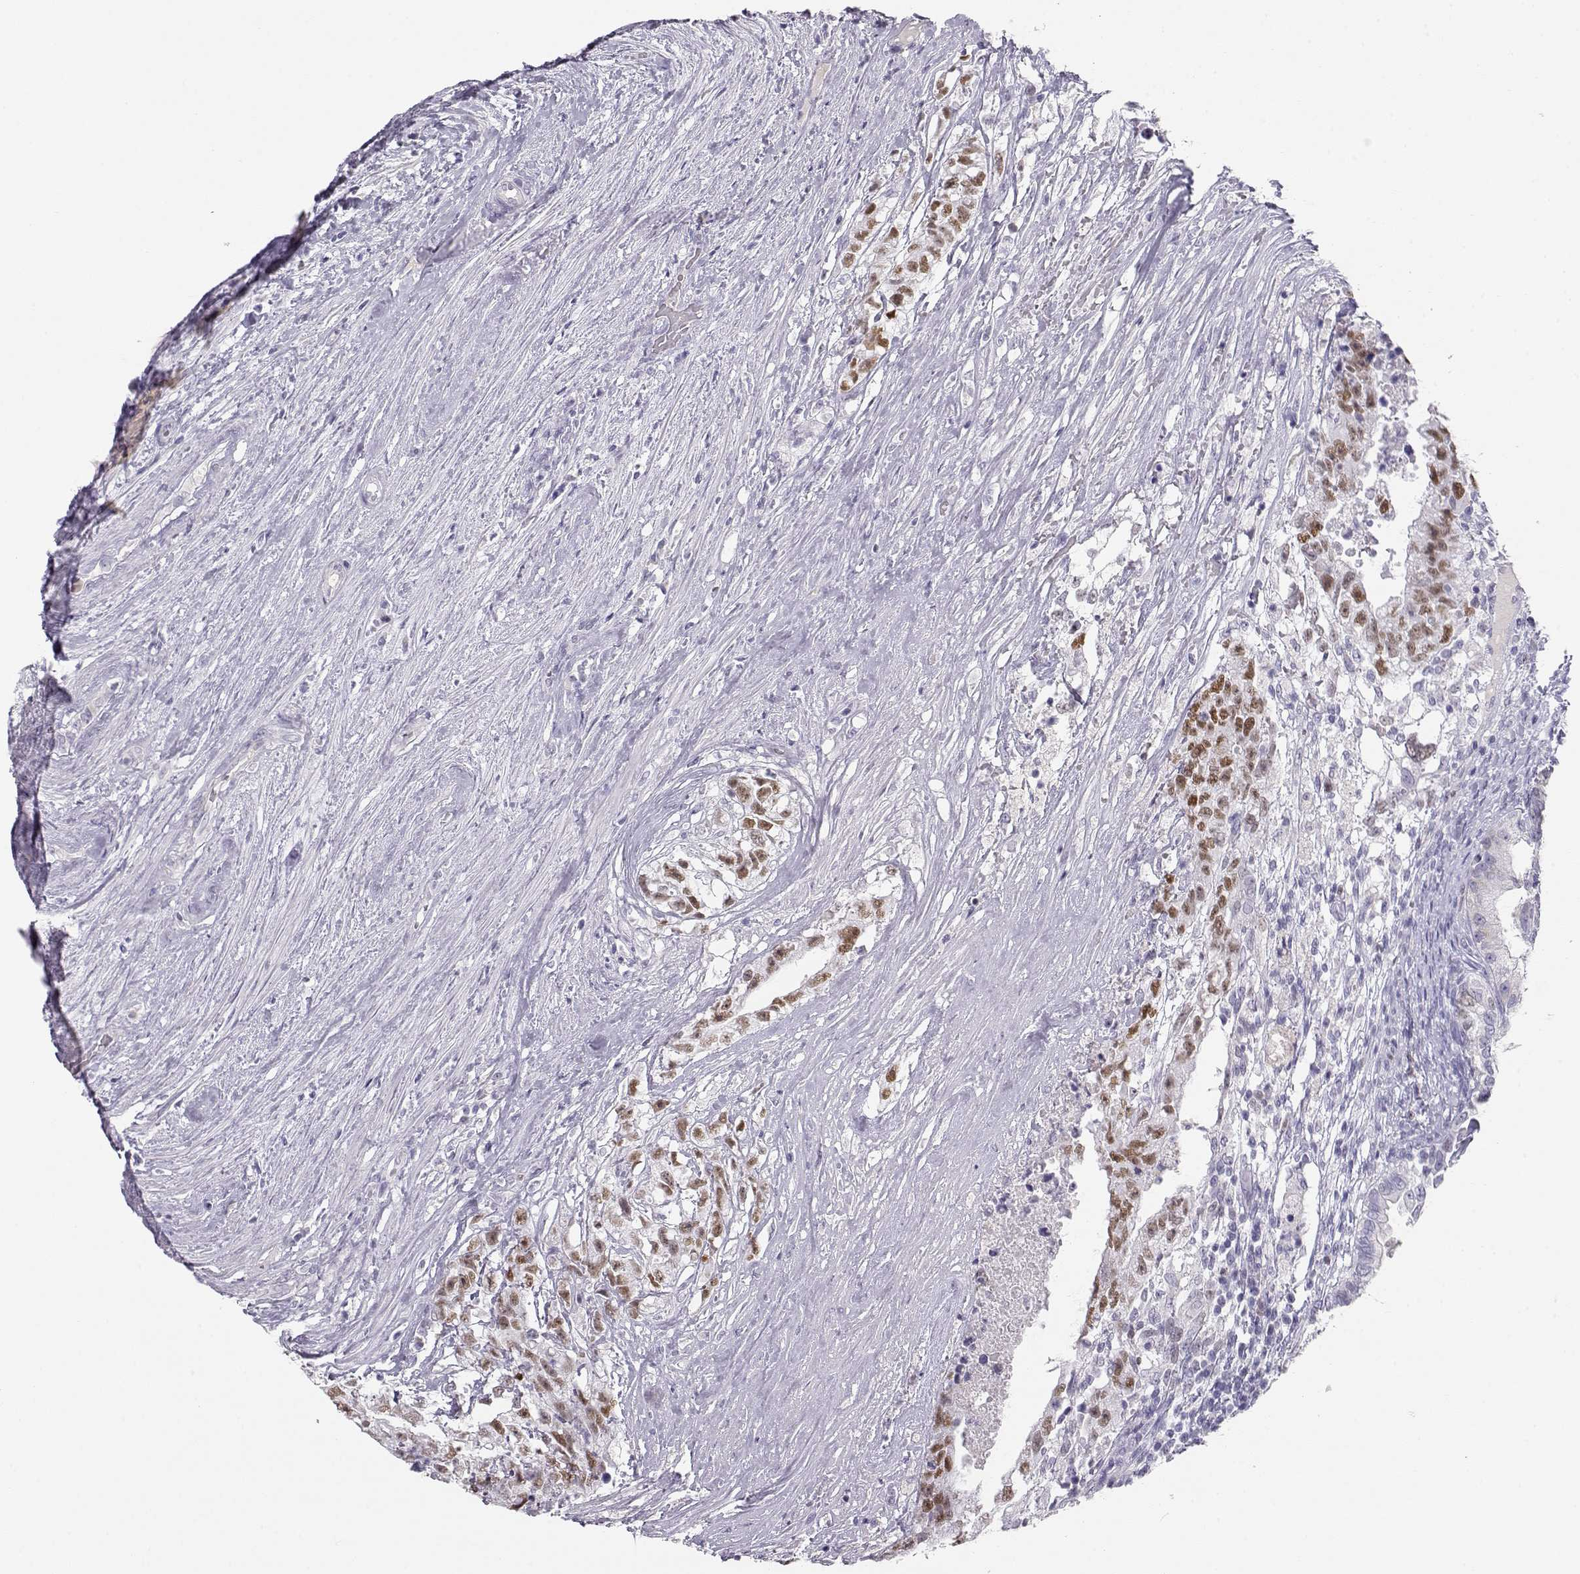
{"staining": {"intensity": "moderate", "quantity": "25%-75%", "location": "nuclear"}, "tissue": "testis cancer", "cell_type": "Tumor cells", "image_type": "cancer", "snomed": [{"axis": "morphology", "description": "Seminoma, NOS"}, {"axis": "morphology", "description": "Carcinoma, Embryonal, NOS"}, {"axis": "topography", "description": "Testis"}], "caption": "Testis cancer (embryonal carcinoma) tissue exhibits moderate nuclear expression in about 25%-75% of tumor cells (Stains: DAB (3,3'-diaminobenzidine) in brown, nuclei in blue, Microscopy: brightfield microscopy at high magnification).", "gene": "OPN5", "patient": {"sex": "male", "age": 41}}